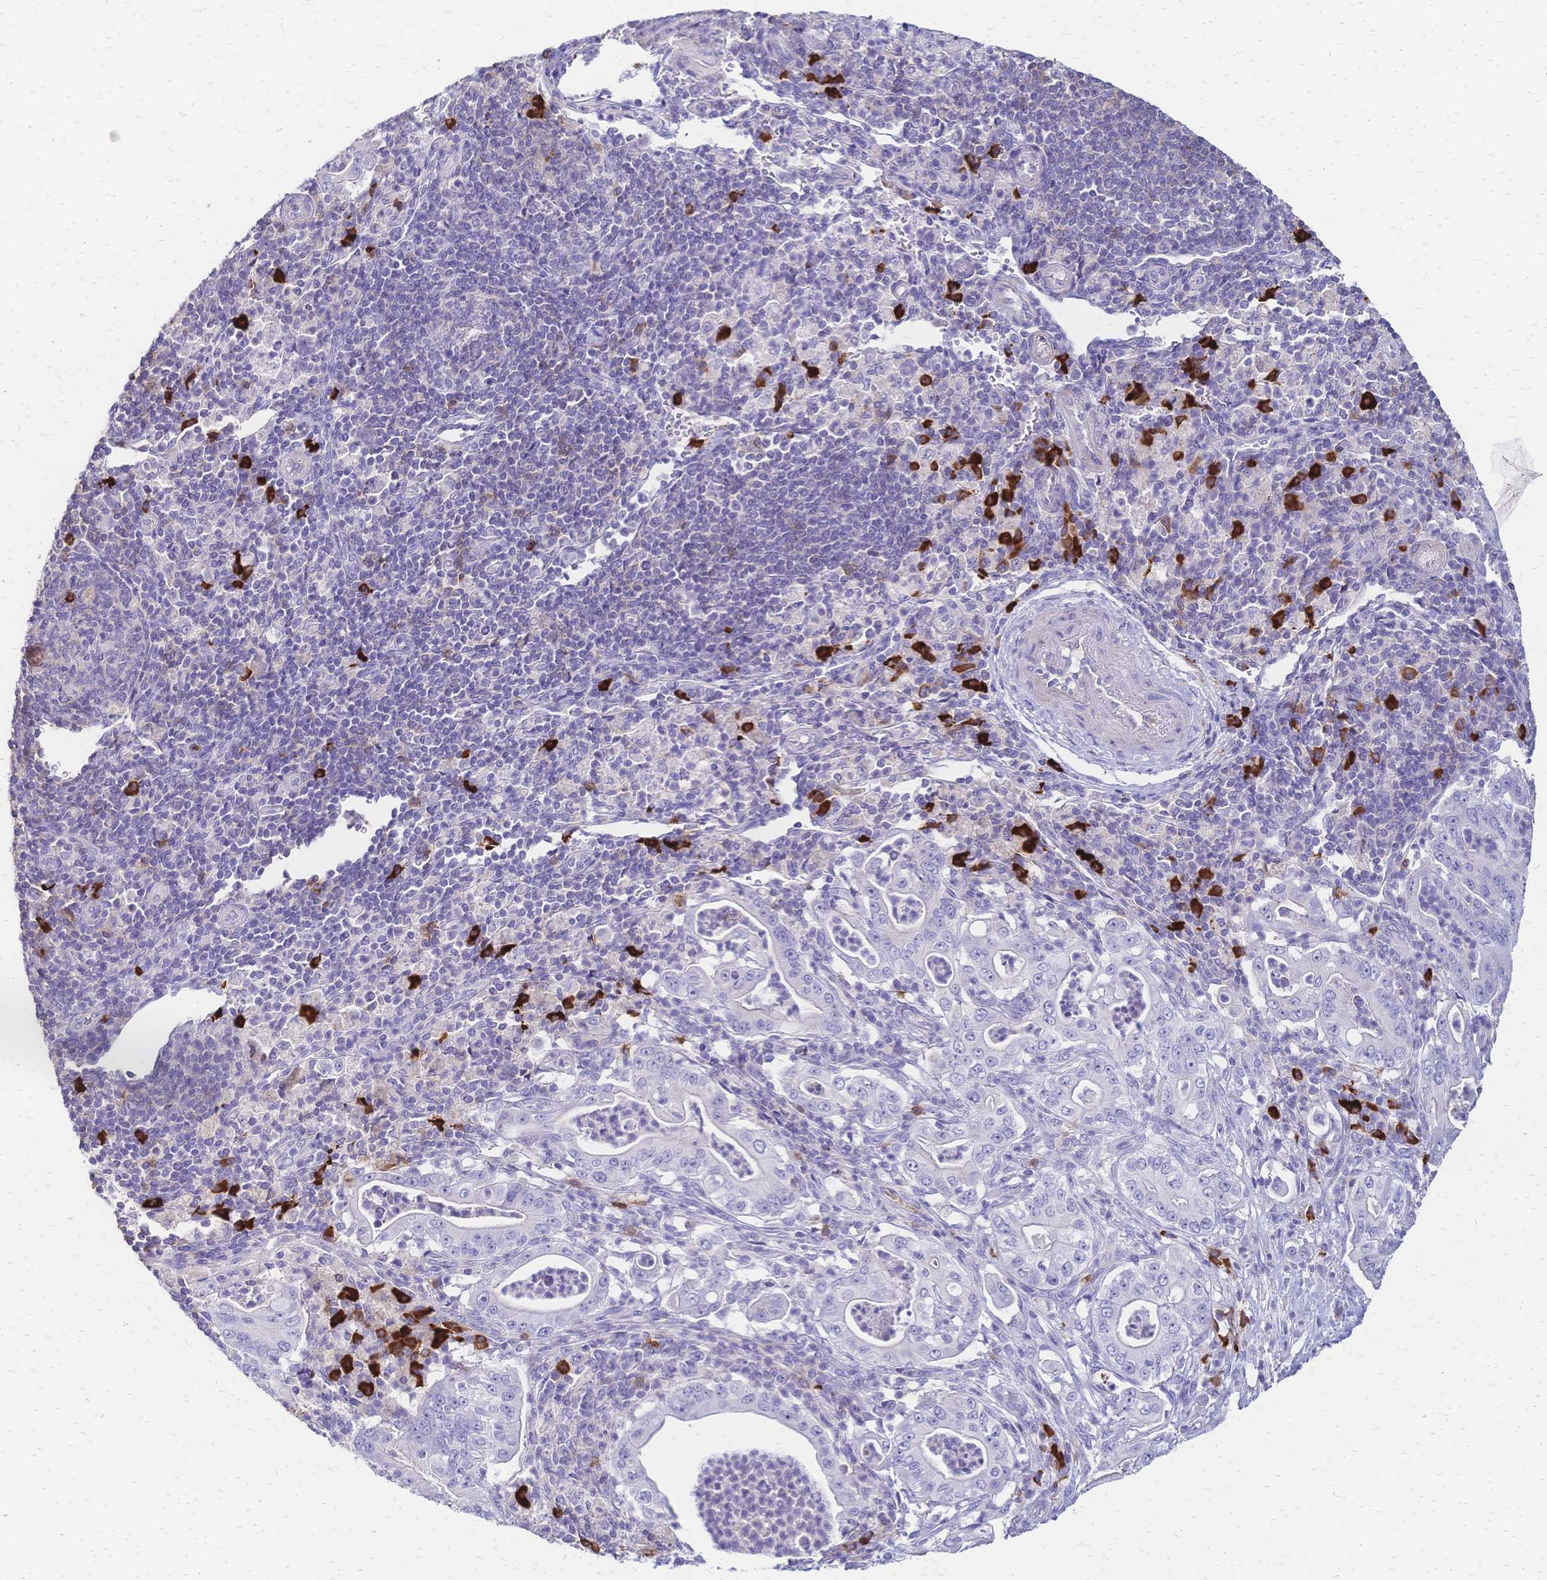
{"staining": {"intensity": "negative", "quantity": "none", "location": "none"}, "tissue": "pancreatic cancer", "cell_type": "Tumor cells", "image_type": "cancer", "snomed": [{"axis": "morphology", "description": "Adenocarcinoma, NOS"}, {"axis": "topography", "description": "Pancreas"}], "caption": "Human adenocarcinoma (pancreatic) stained for a protein using immunohistochemistry exhibits no staining in tumor cells.", "gene": "IL2RA", "patient": {"sex": "male", "age": 71}}